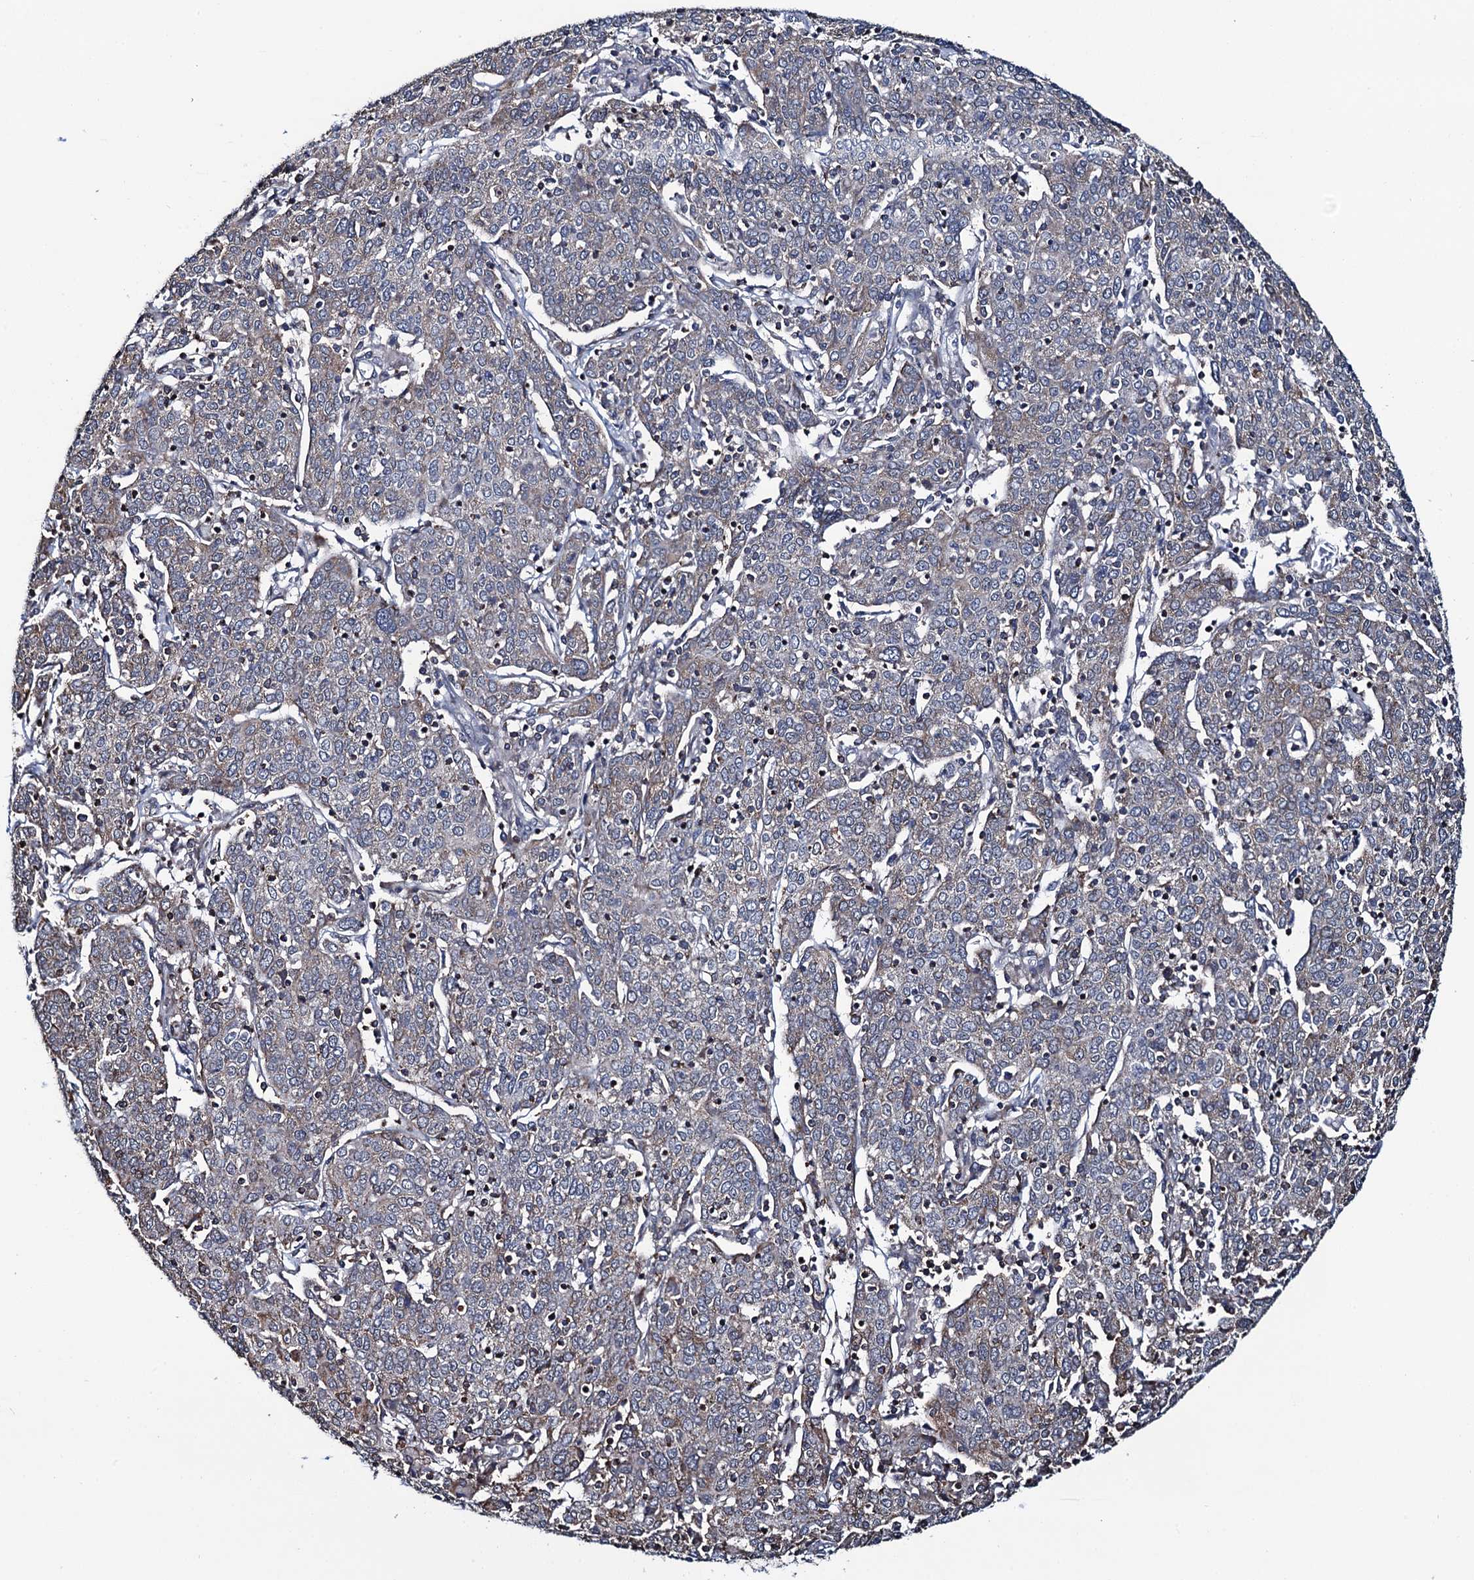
{"staining": {"intensity": "negative", "quantity": "none", "location": "none"}, "tissue": "cervical cancer", "cell_type": "Tumor cells", "image_type": "cancer", "snomed": [{"axis": "morphology", "description": "Squamous cell carcinoma, NOS"}, {"axis": "topography", "description": "Cervix"}], "caption": "An immunohistochemistry (IHC) histopathology image of cervical squamous cell carcinoma is shown. There is no staining in tumor cells of cervical squamous cell carcinoma. Nuclei are stained in blue.", "gene": "CCDC102A", "patient": {"sex": "female", "age": 67}}